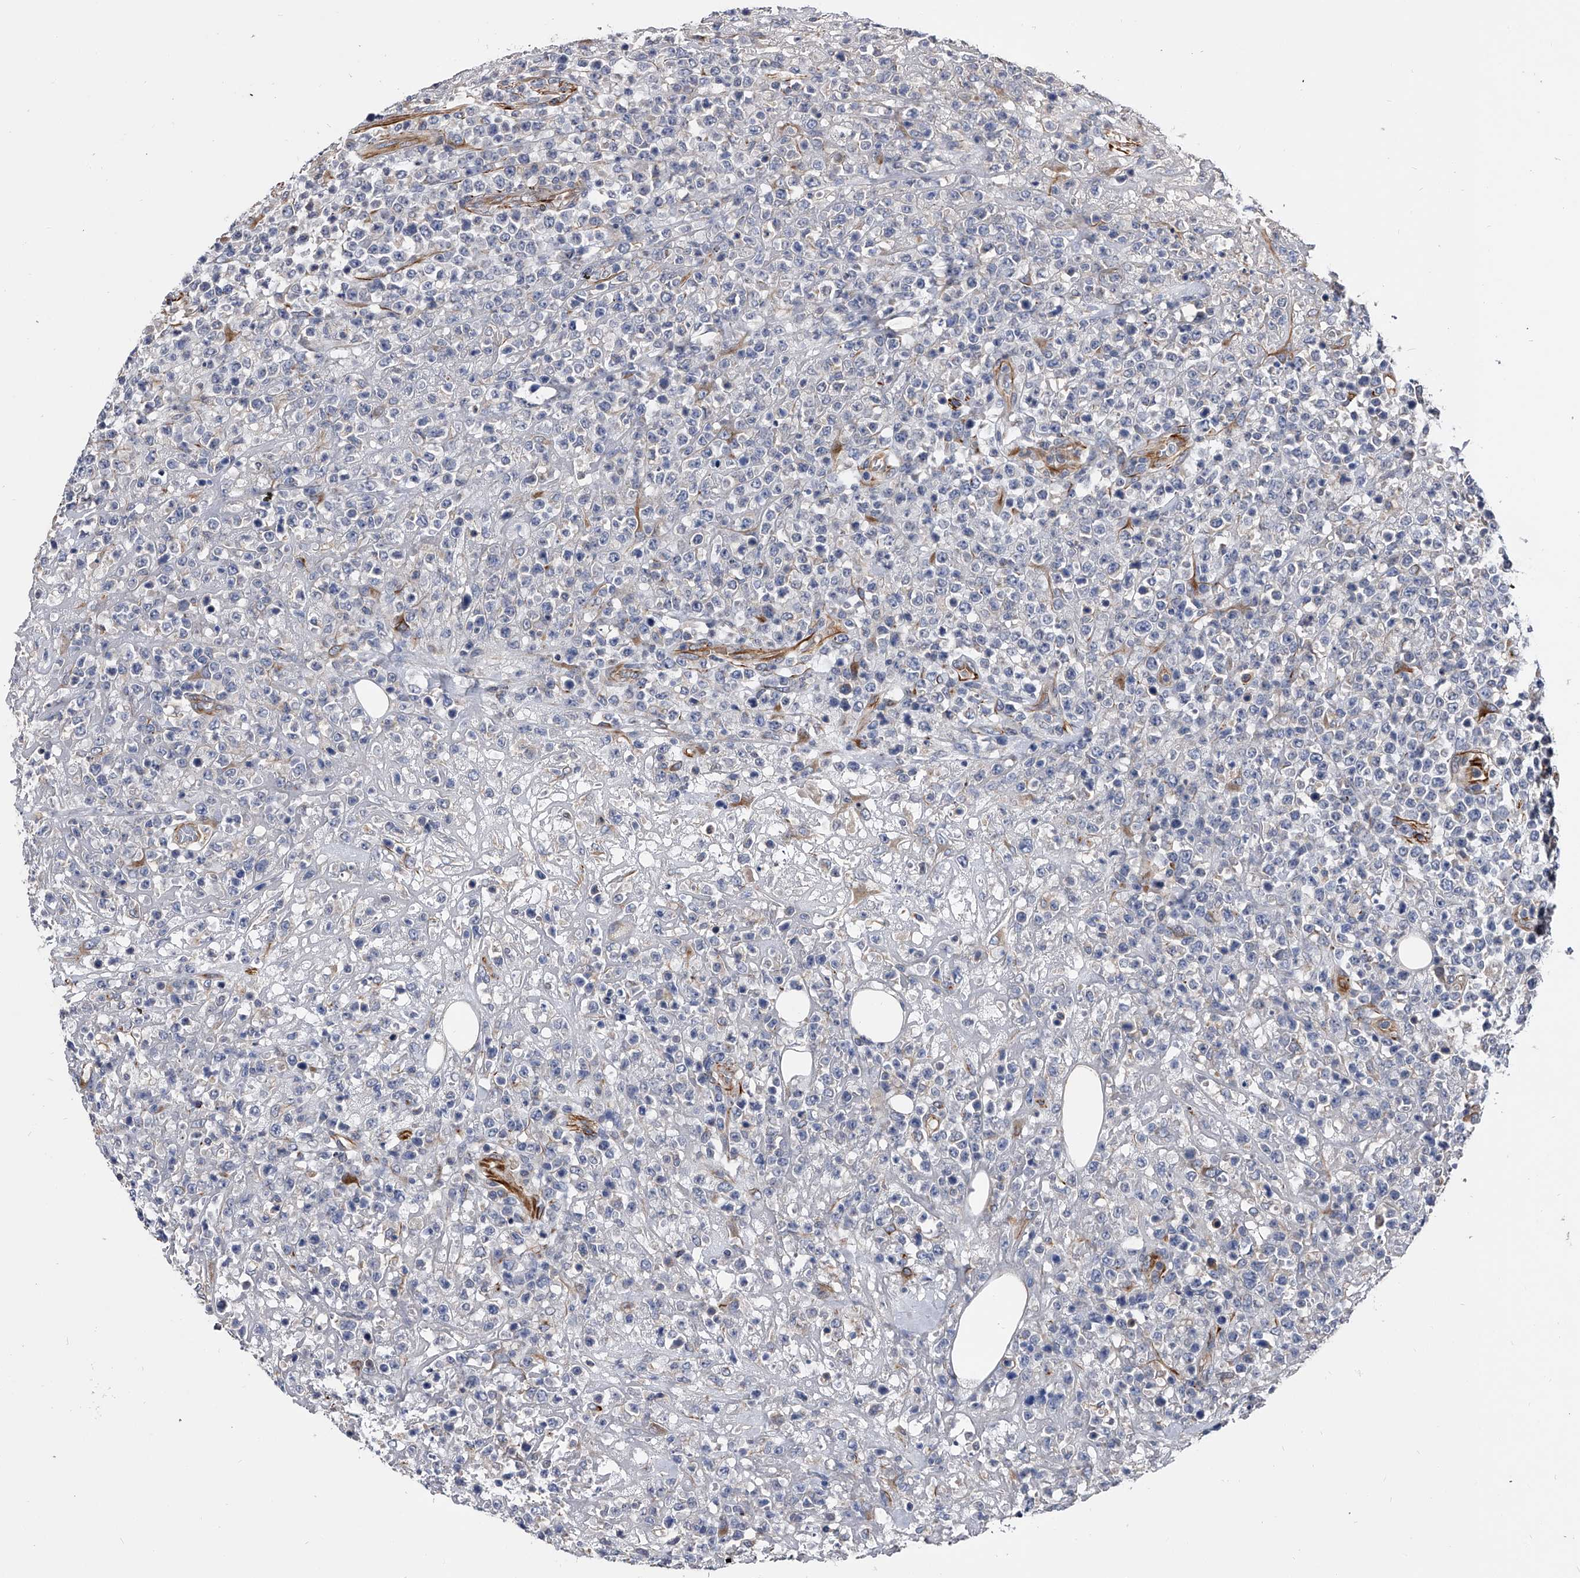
{"staining": {"intensity": "negative", "quantity": "none", "location": "none"}, "tissue": "lymphoma", "cell_type": "Tumor cells", "image_type": "cancer", "snomed": [{"axis": "morphology", "description": "Malignant lymphoma, non-Hodgkin's type, High grade"}, {"axis": "topography", "description": "Colon"}], "caption": "The micrograph shows no staining of tumor cells in high-grade malignant lymphoma, non-Hodgkin's type.", "gene": "EFCAB7", "patient": {"sex": "female", "age": 53}}